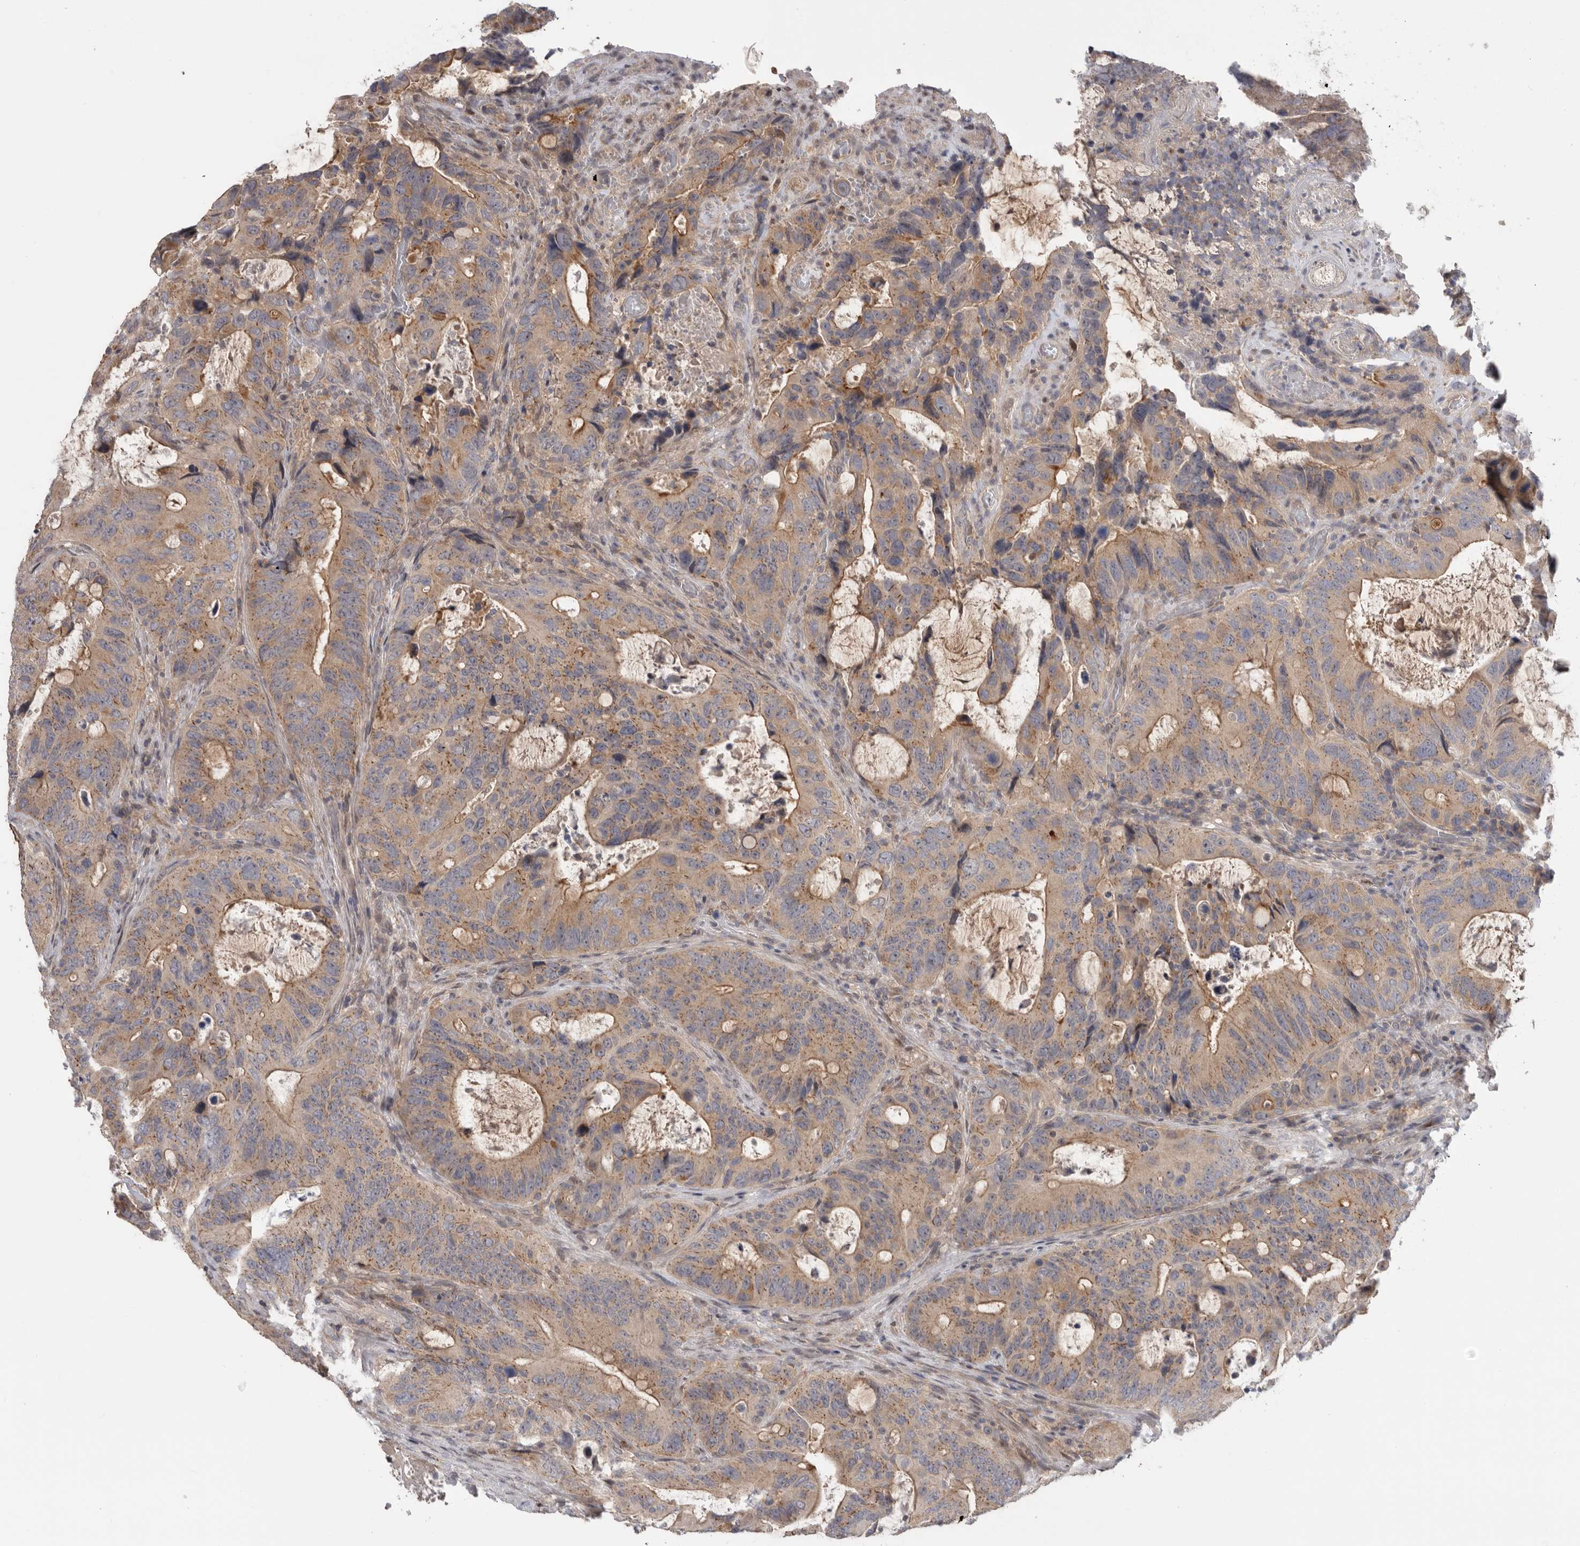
{"staining": {"intensity": "moderate", "quantity": ">75%", "location": "cytoplasmic/membranous"}, "tissue": "colorectal cancer", "cell_type": "Tumor cells", "image_type": "cancer", "snomed": [{"axis": "morphology", "description": "Adenocarcinoma, NOS"}, {"axis": "topography", "description": "Colon"}], "caption": "Protein staining of colorectal cancer tissue demonstrates moderate cytoplasmic/membranous positivity in approximately >75% of tumor cells. The protein is shown in brown color, while the nuclei are stained blue.", "gene": "KLK5", "patient": {"sex": "male", "age": 83}}